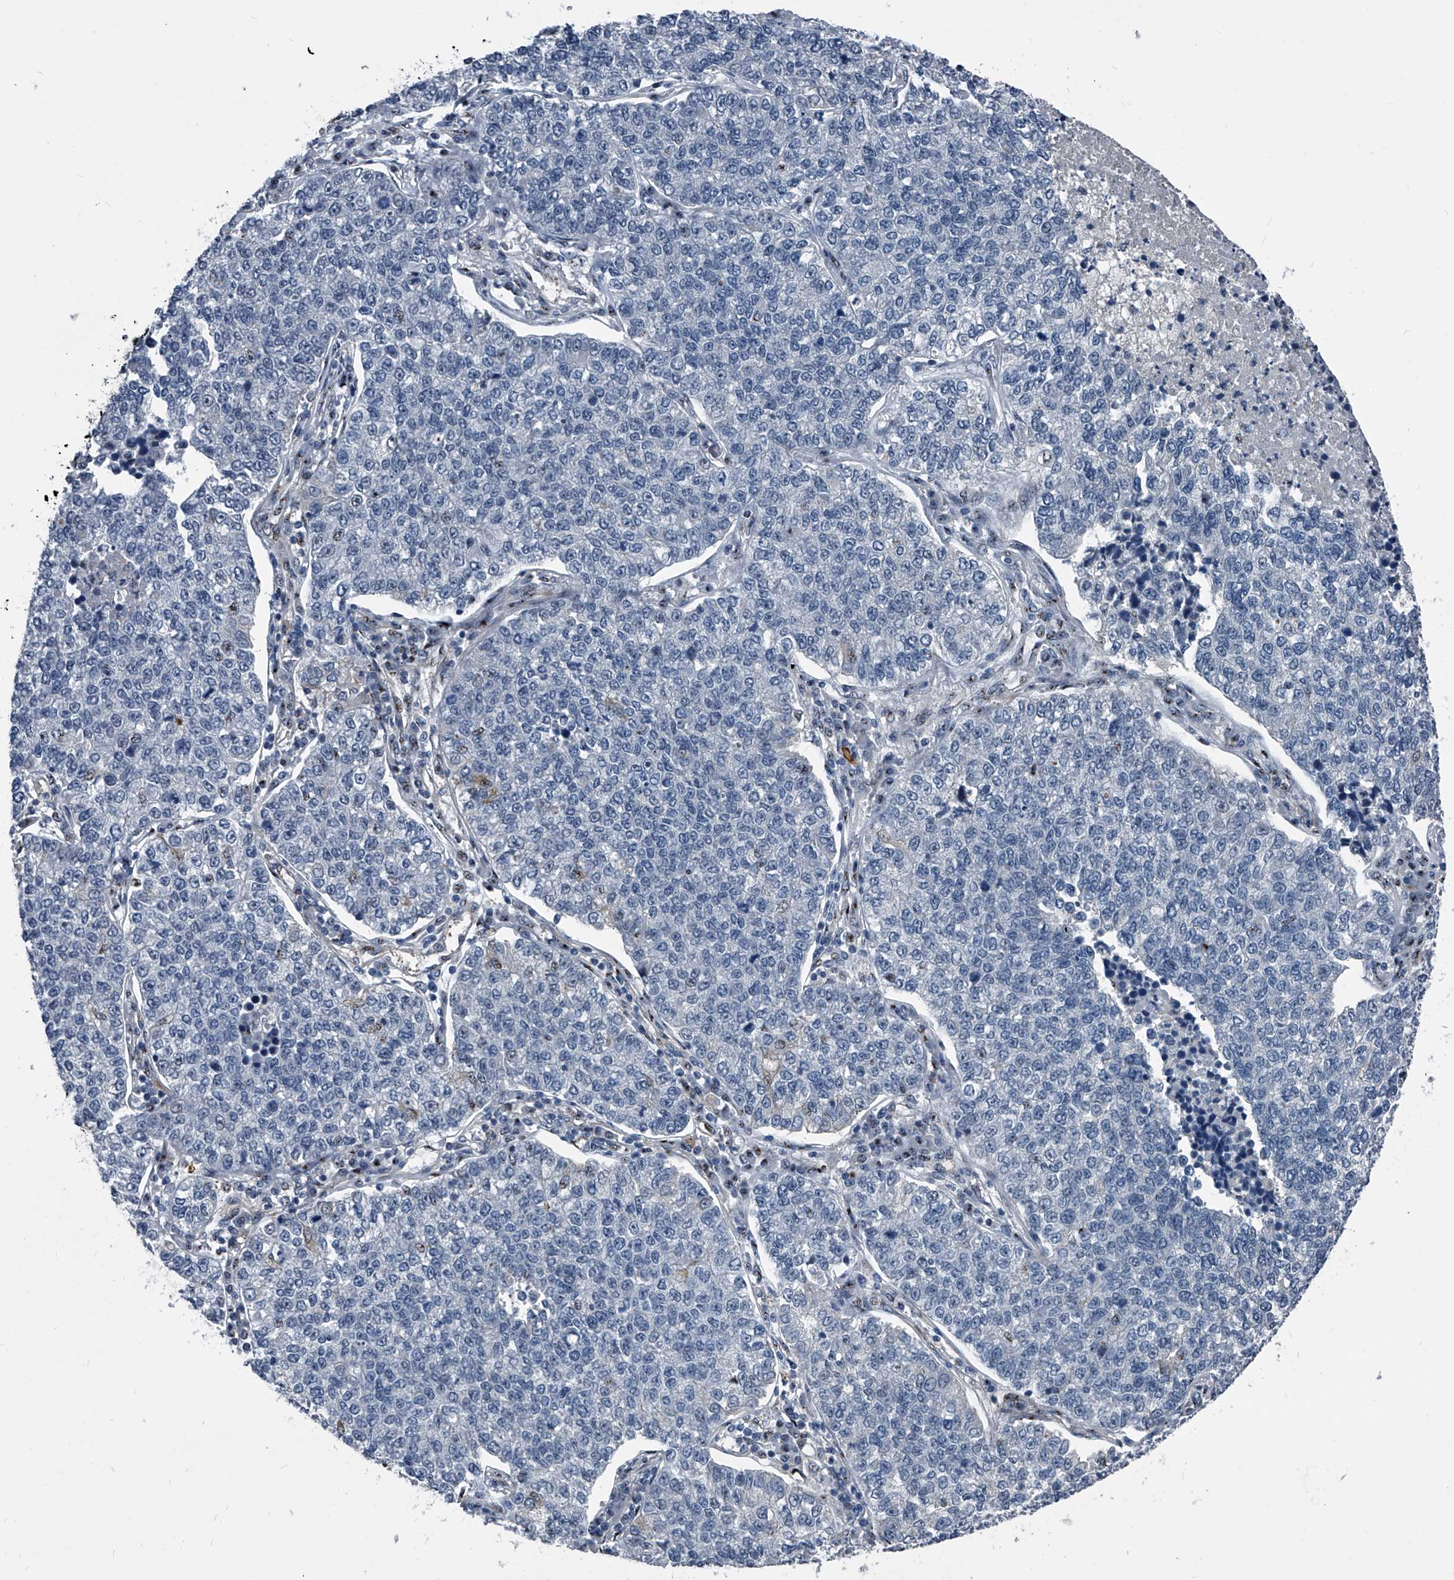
{"staining": {"intensity": "negative", "quantity": "none", "location": "none"}, "tissue": "lung cancer", "cell_type": "Tumor cells", "image_type": "cancer", "snomed": [{"axis": "morphology", "description": "Adenocarcinoma, NOS"}, {"axis": "topography", "description": "Lung"}], "caption": "Tumor cells show no significant protein expression in lung adenocarcinoma. (Stains: DAB immunohistochemistry with hematoxylin counter stain, Microscopy: brightfield microscopy at high magnification).", "gene": "MEN1", "patient": {"sex": "male", "age": 49}}